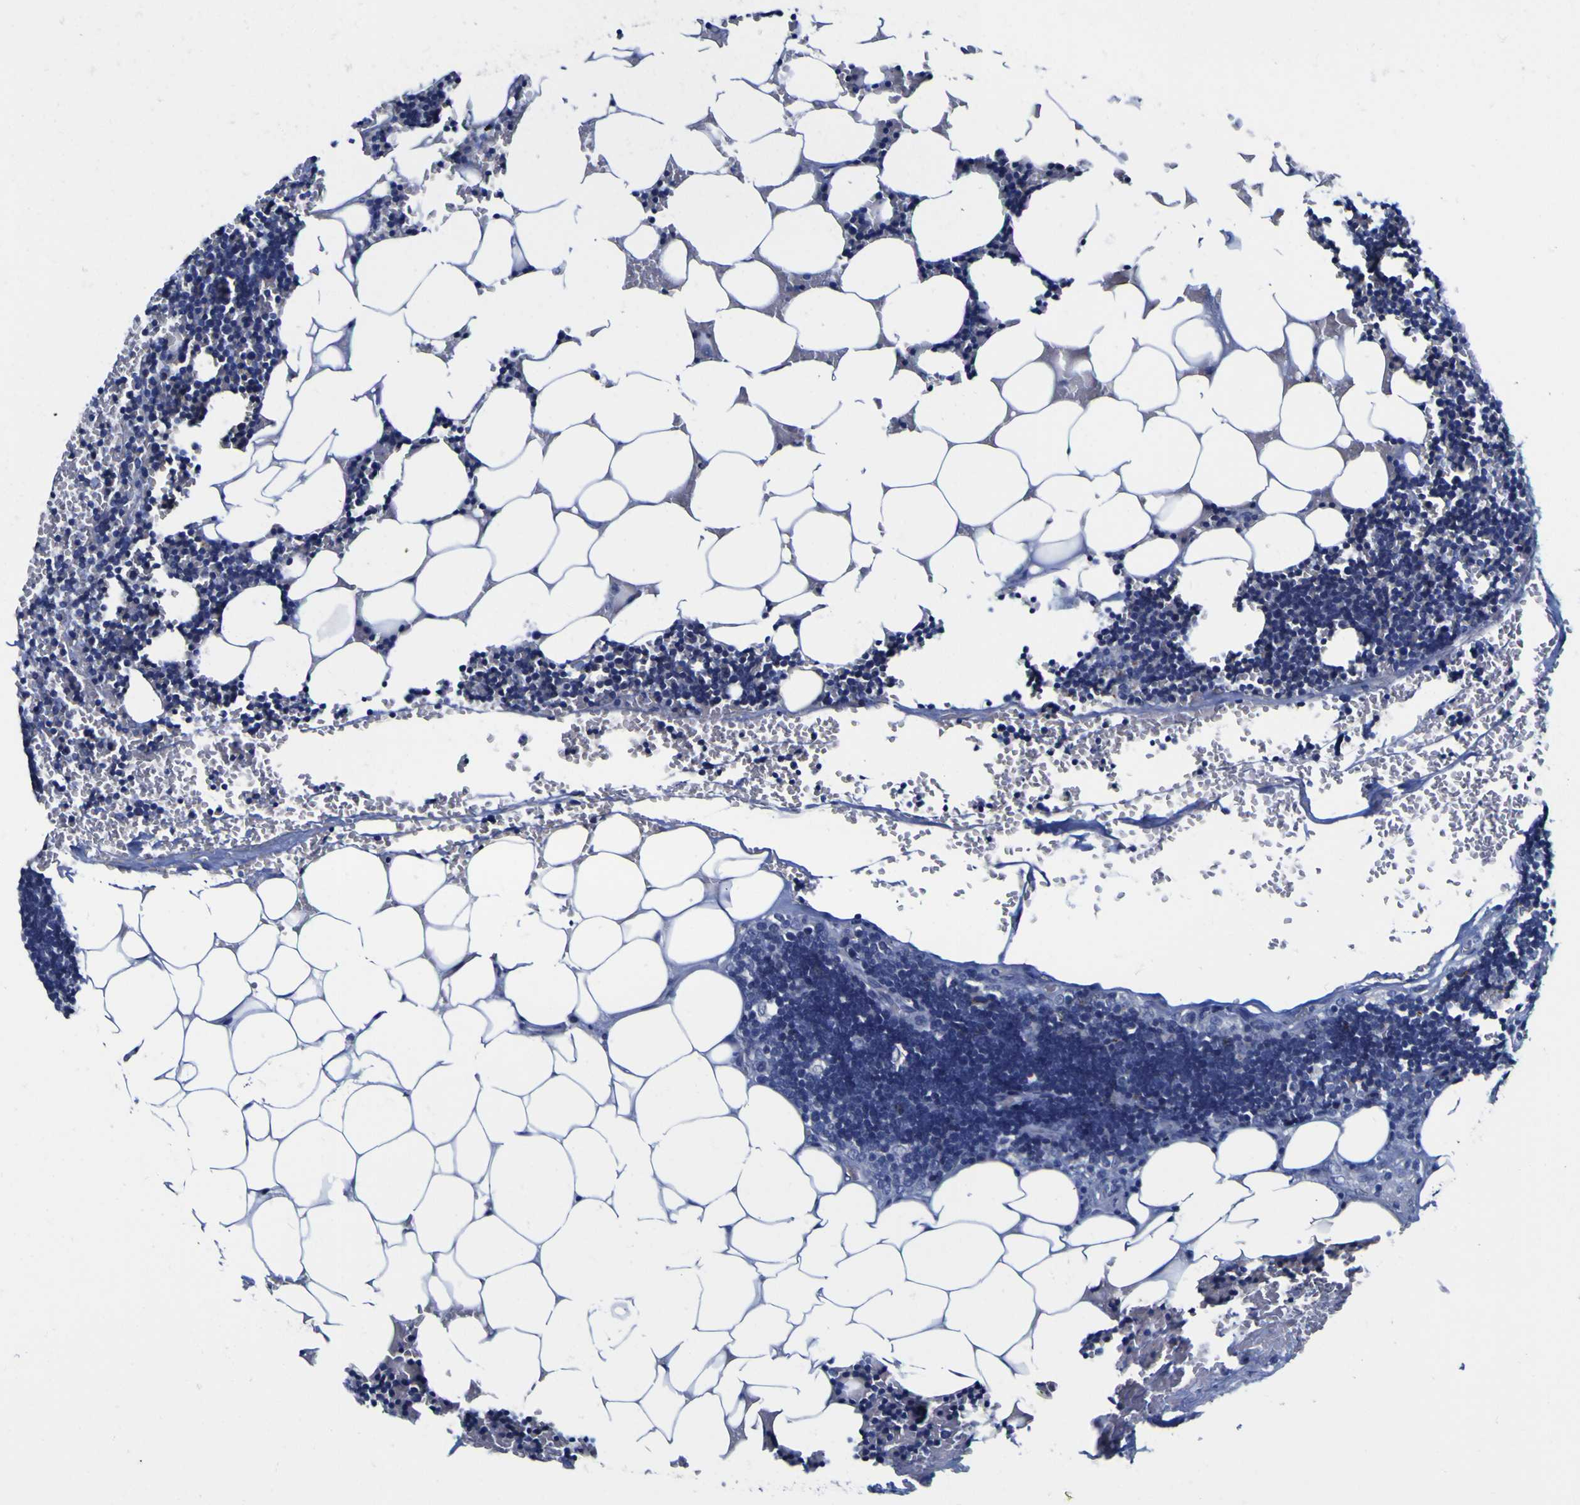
{"staining": {"intensity": "weak", "quantity": "<25%", "location": "cytoplasmic/membranous"}, "tissue": "lymph node", "cell_type": "Germinal center cells", "image_type": "normal", "snomed": [{"axis": "morphology", "description": "Normal tissue, NOS"}, {"axis": "topography", "description": "Lymph node"}], "caption": "A high-resolution photomicrograph shows IHC staining of unremarkable lymph node, which reveals no significant expression in germinal center cells. The staining is performed using DAB (3,3'-diaminobenzidine) brown chromogen with nuclei counter-stained in using hematoxylin.", "gene": "GOLM1", "patient": {"sex": "male", "age": 33}}